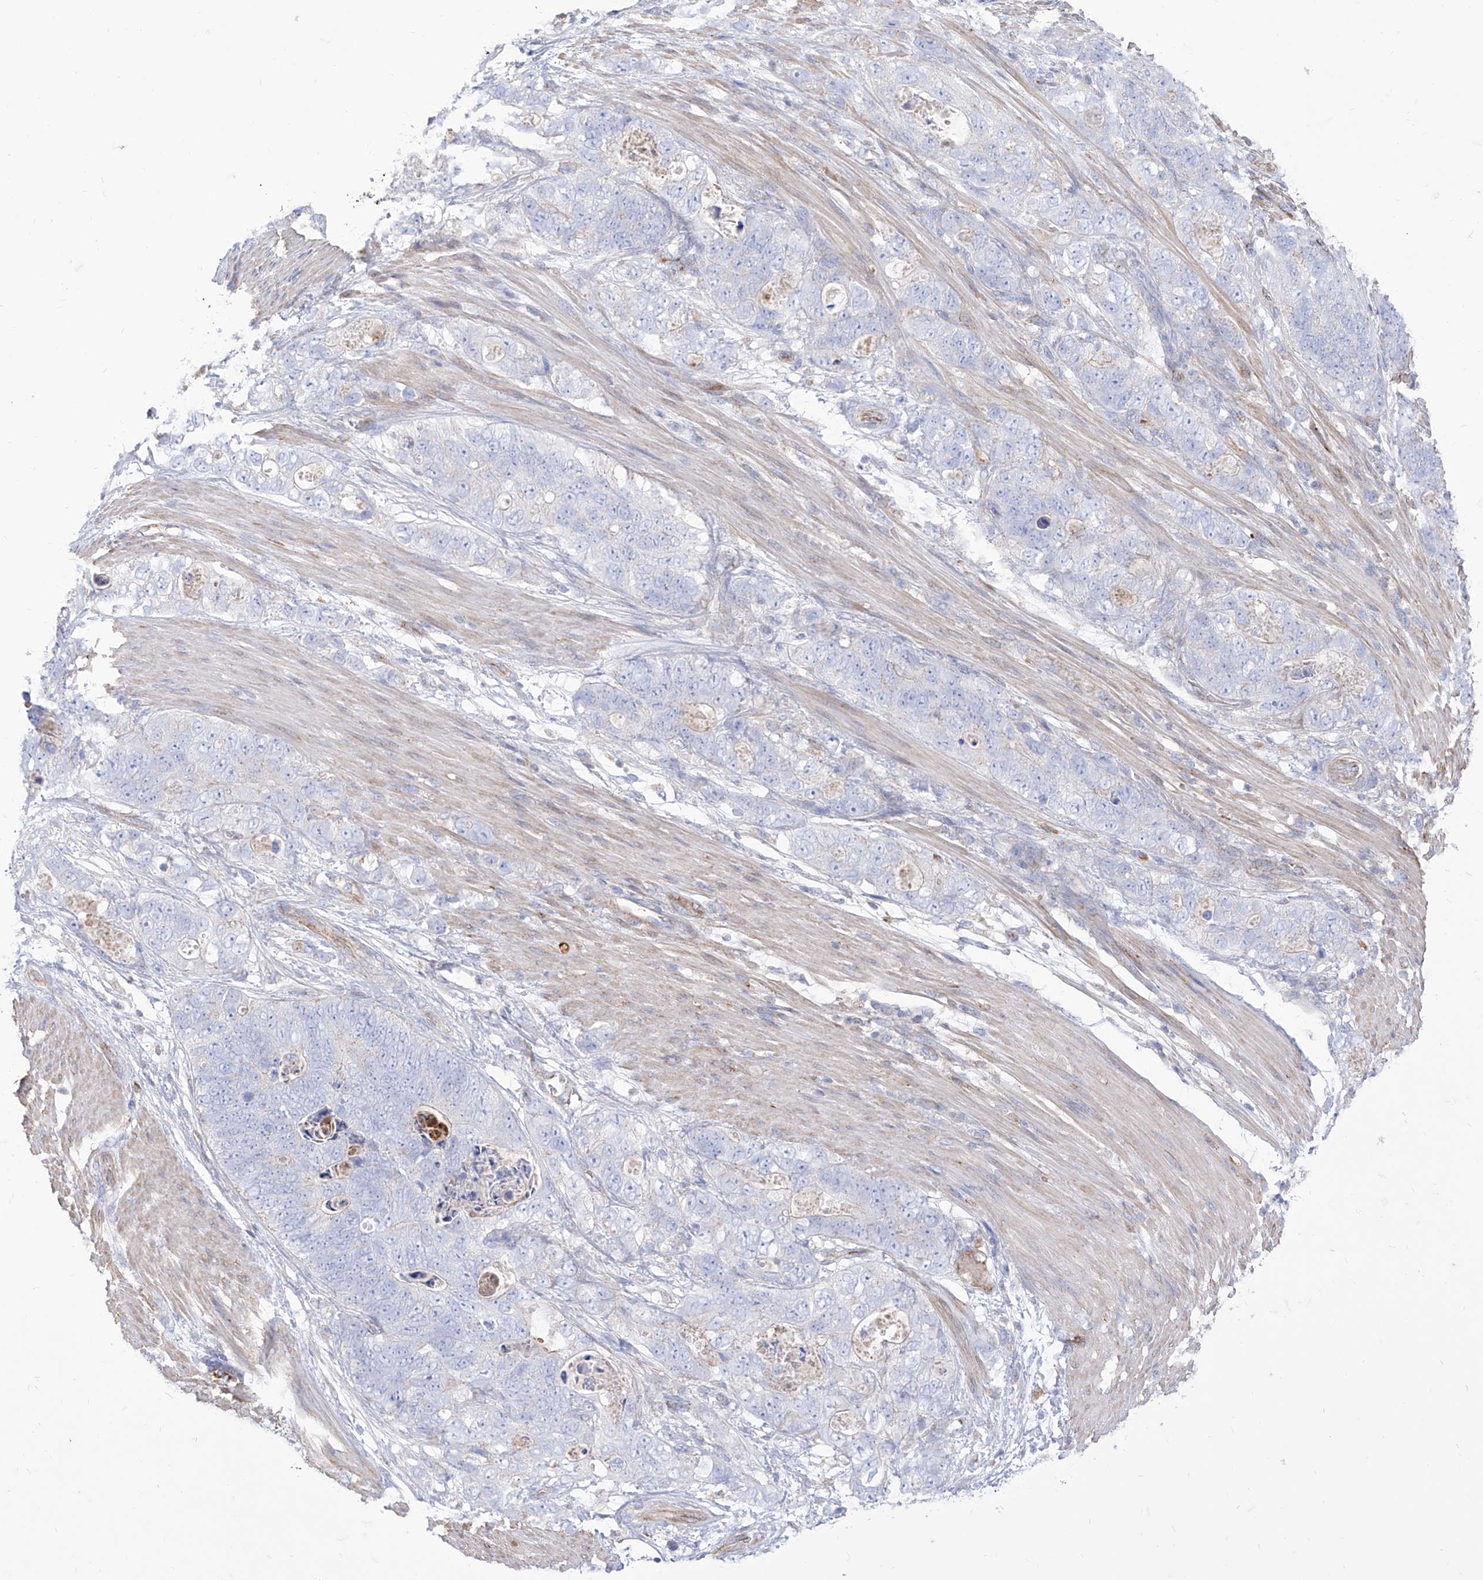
{"staining": {"intensity": "negative", "quantity": "none", "location": "none"}, "tissue": "stomach cancer", "cell_type": "Tumor cells", "image_type": "cancer", "snomed": [{"axis": "morphology", "description": "Normal tissue, NOS"}, {"axis": "morphology", "description": "Adenocarcinoma, NOS"}, {"axis": "topography", "description": "Stomach"}], "caption": "Immunohistochemistry image of neoplastic tissue: human adenocarcinoma (stomach) stained with DAB (3,3'-diaminobenzidine) demonstrates no significant protein expression in tumor cells.", "gene": "C1orf74", "patient": {"sex": "female", "age": 89}}